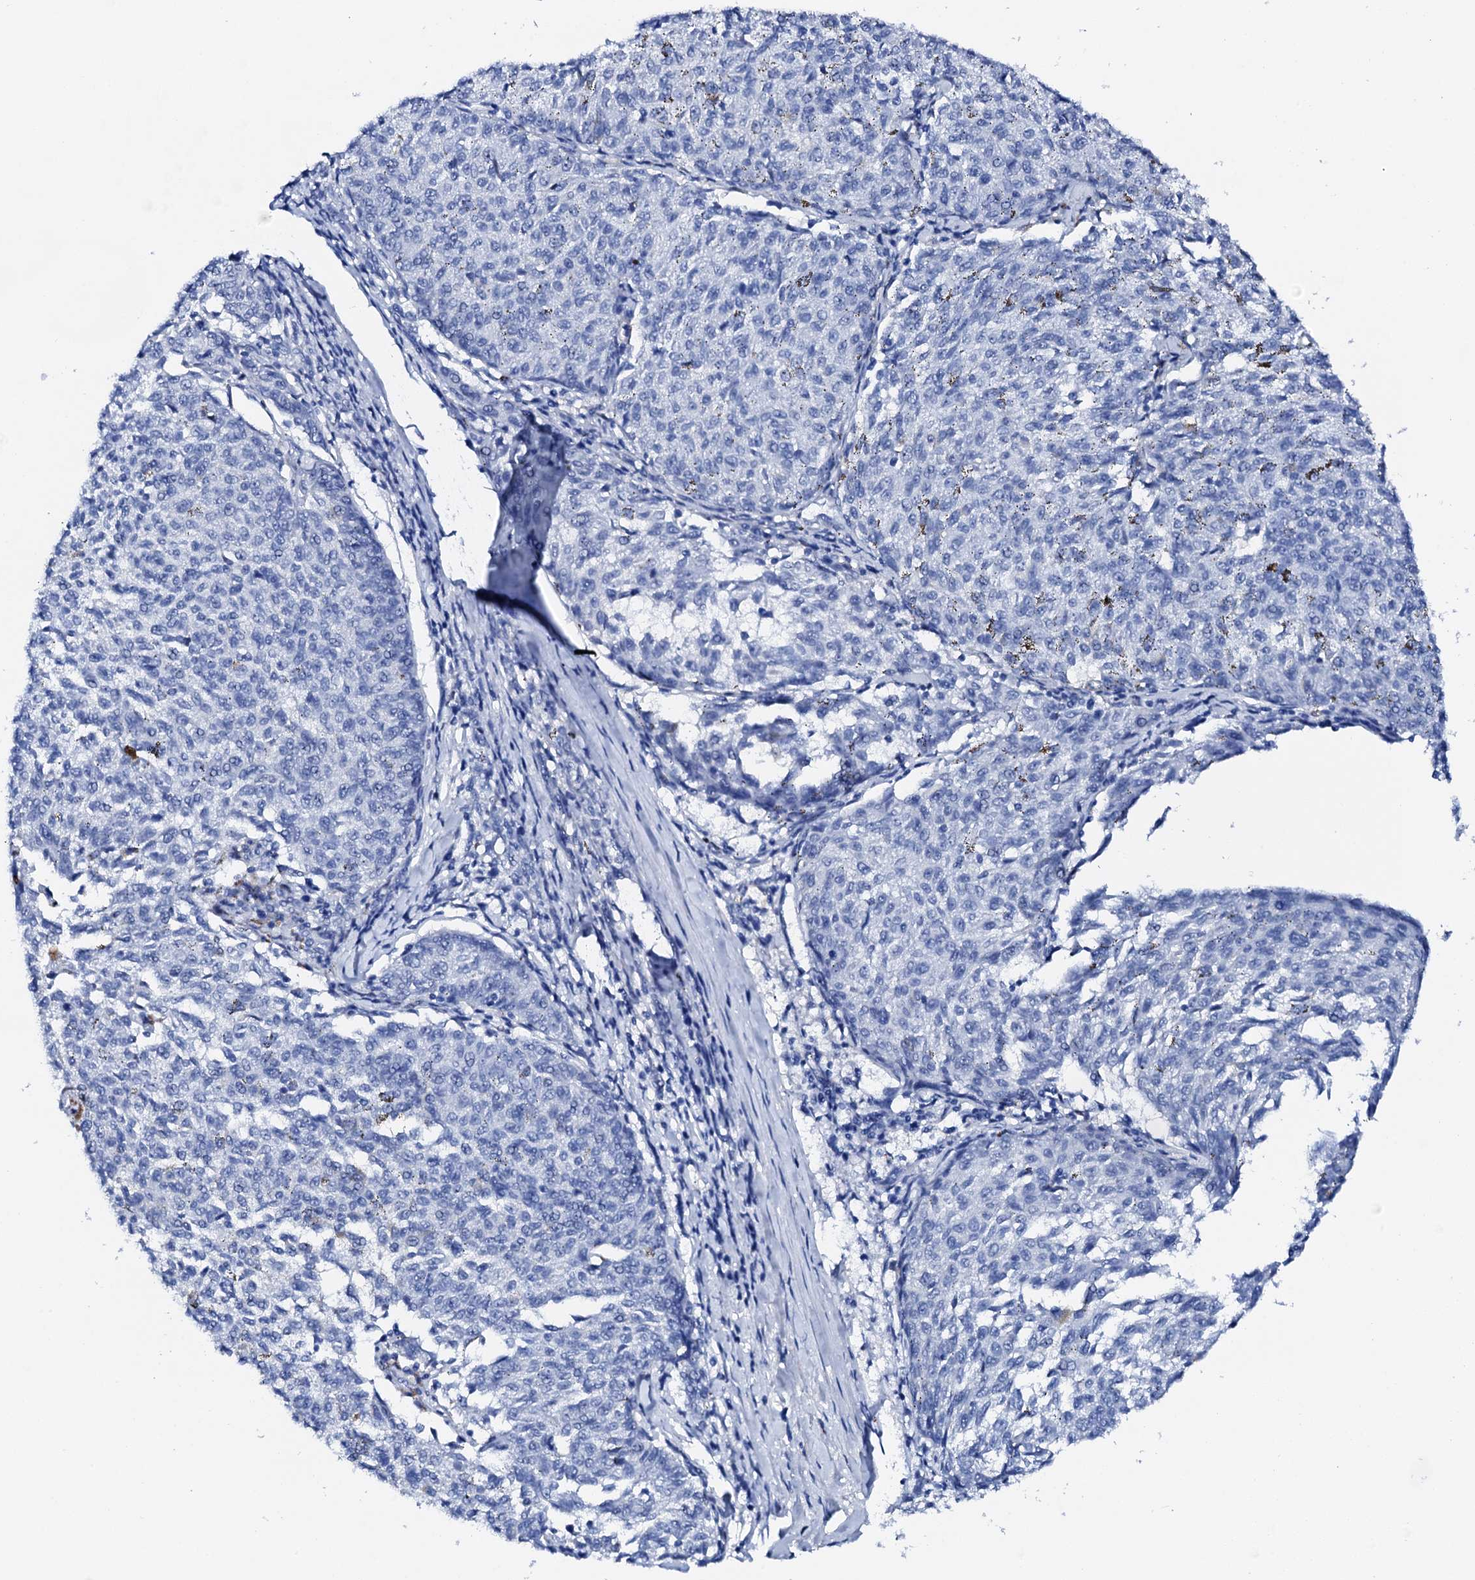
{"staining": {"intensity": "negative", "quantity": "none", "location": "none"}, "tissue": "melanoma", "cell_type": "Tumor cells", "image_type": "cancer", "snomed": [{"axis": "morphology", "description": "Malignant melanoma, NOS"}, {"axis": "topography", "description": "Skin"}], "caption": "Protein analysis of melanoma reveals no significant positivity in tumor cells.", "gene": "NRIP2", "patient": {"sex": "female", "age": 72}}